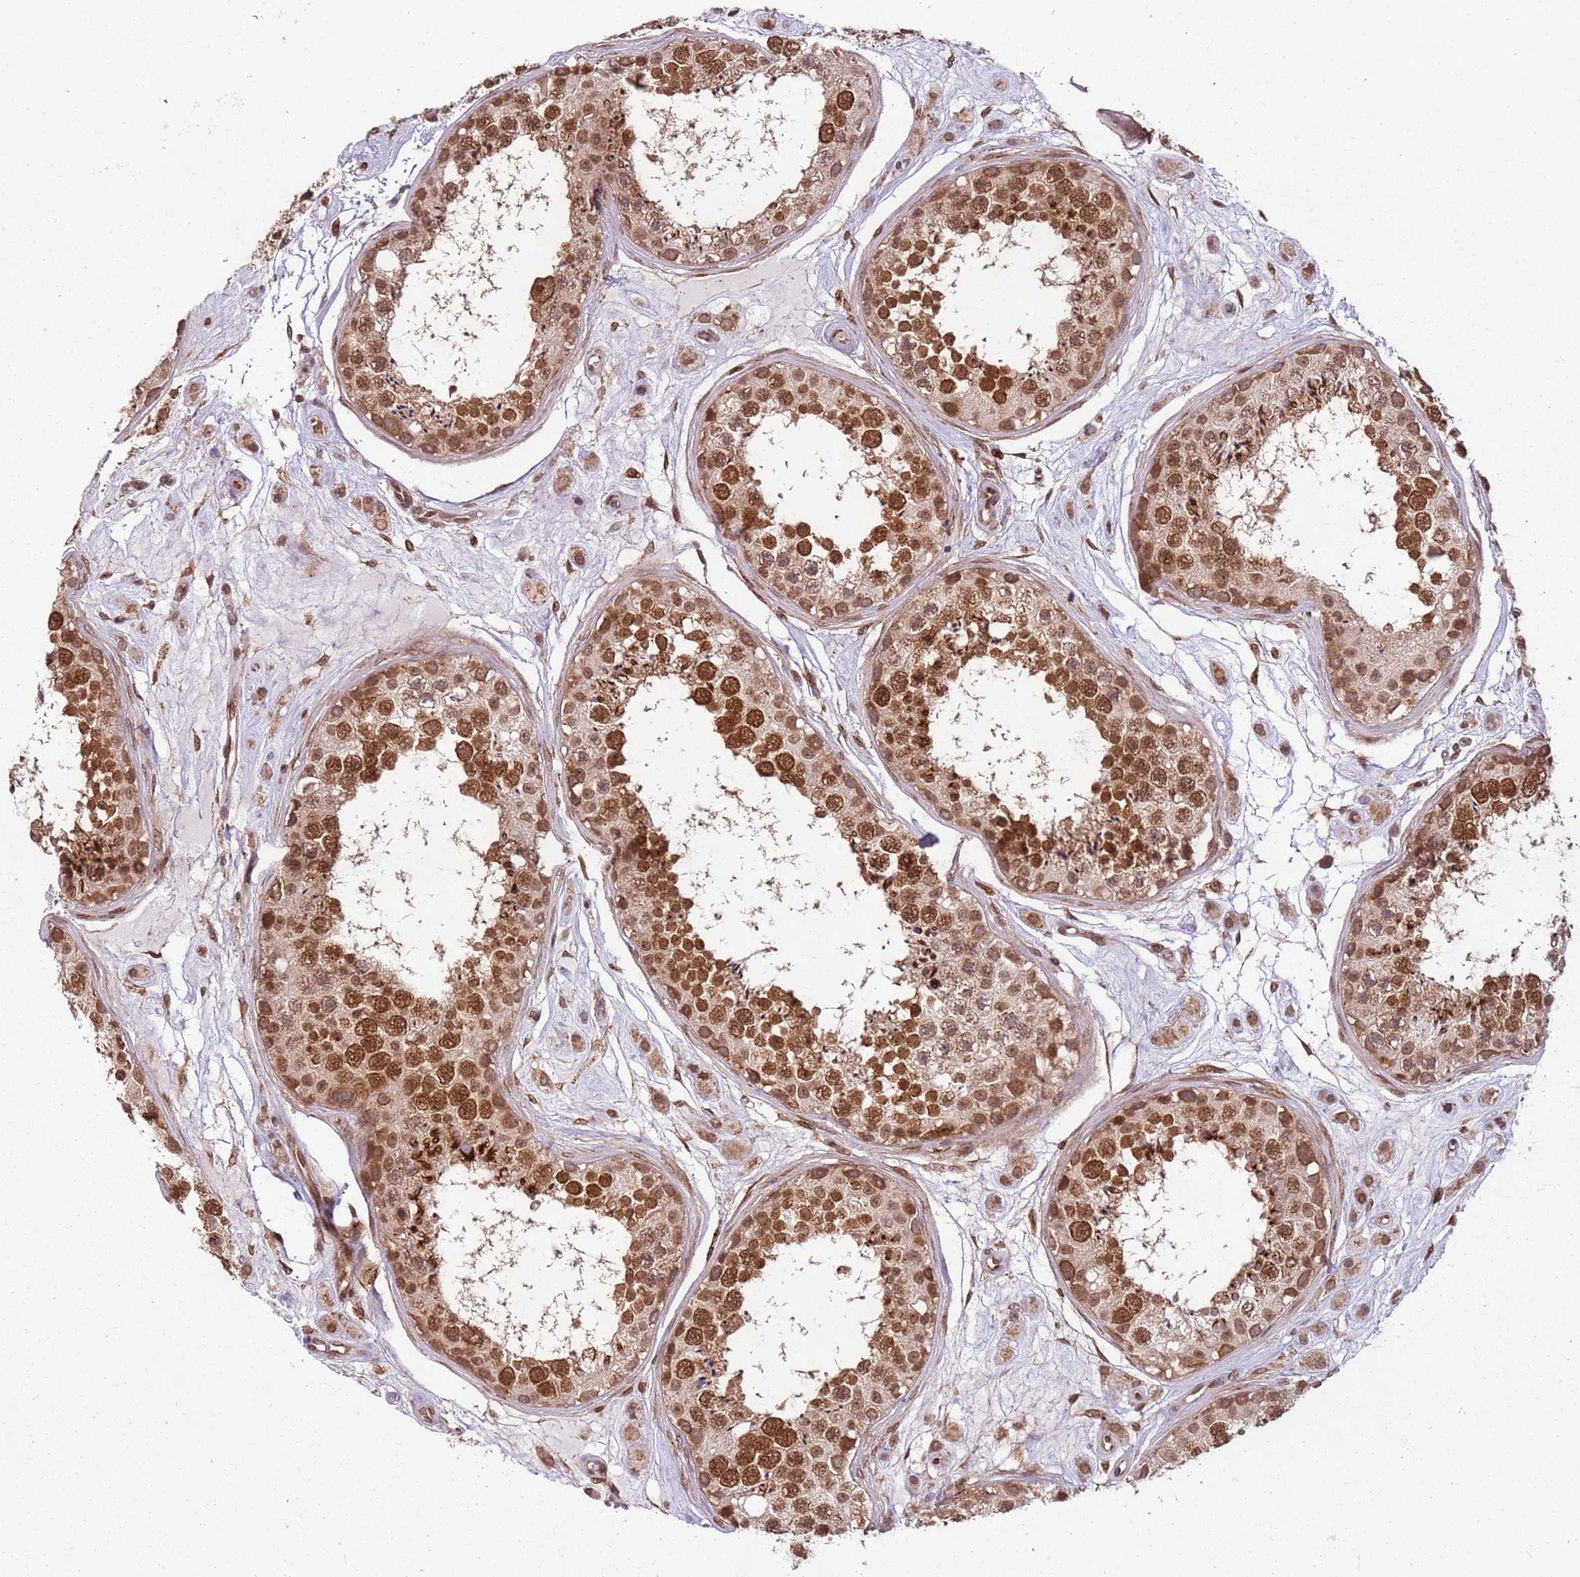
{"staining": {"intensity": "strong", "quantity": ">75%", "location": "cytoplasmic/membranous,nuclear"}, "tissue": "testis", "cell_type": "Cells in seminiferous ducts", "image_type": "normal", "snomed": [{"axis": "morphology", "description": "Normal tissue, NOS"}, {"axis": "topography", "description": "Testis"}], "caption": "Immunohistochemistry (IHC) image of normal testis: human testis stained using IHC displays high levels of strong protein expression localized specifically in the cytoplasmic/membranous,nuclear of cells in seminiferous ducts, appearing as a cytoplasmic/membranous,nuclear brown color.", "gene": "CEP170", "patient": {"sex": "male", "age": 25}}